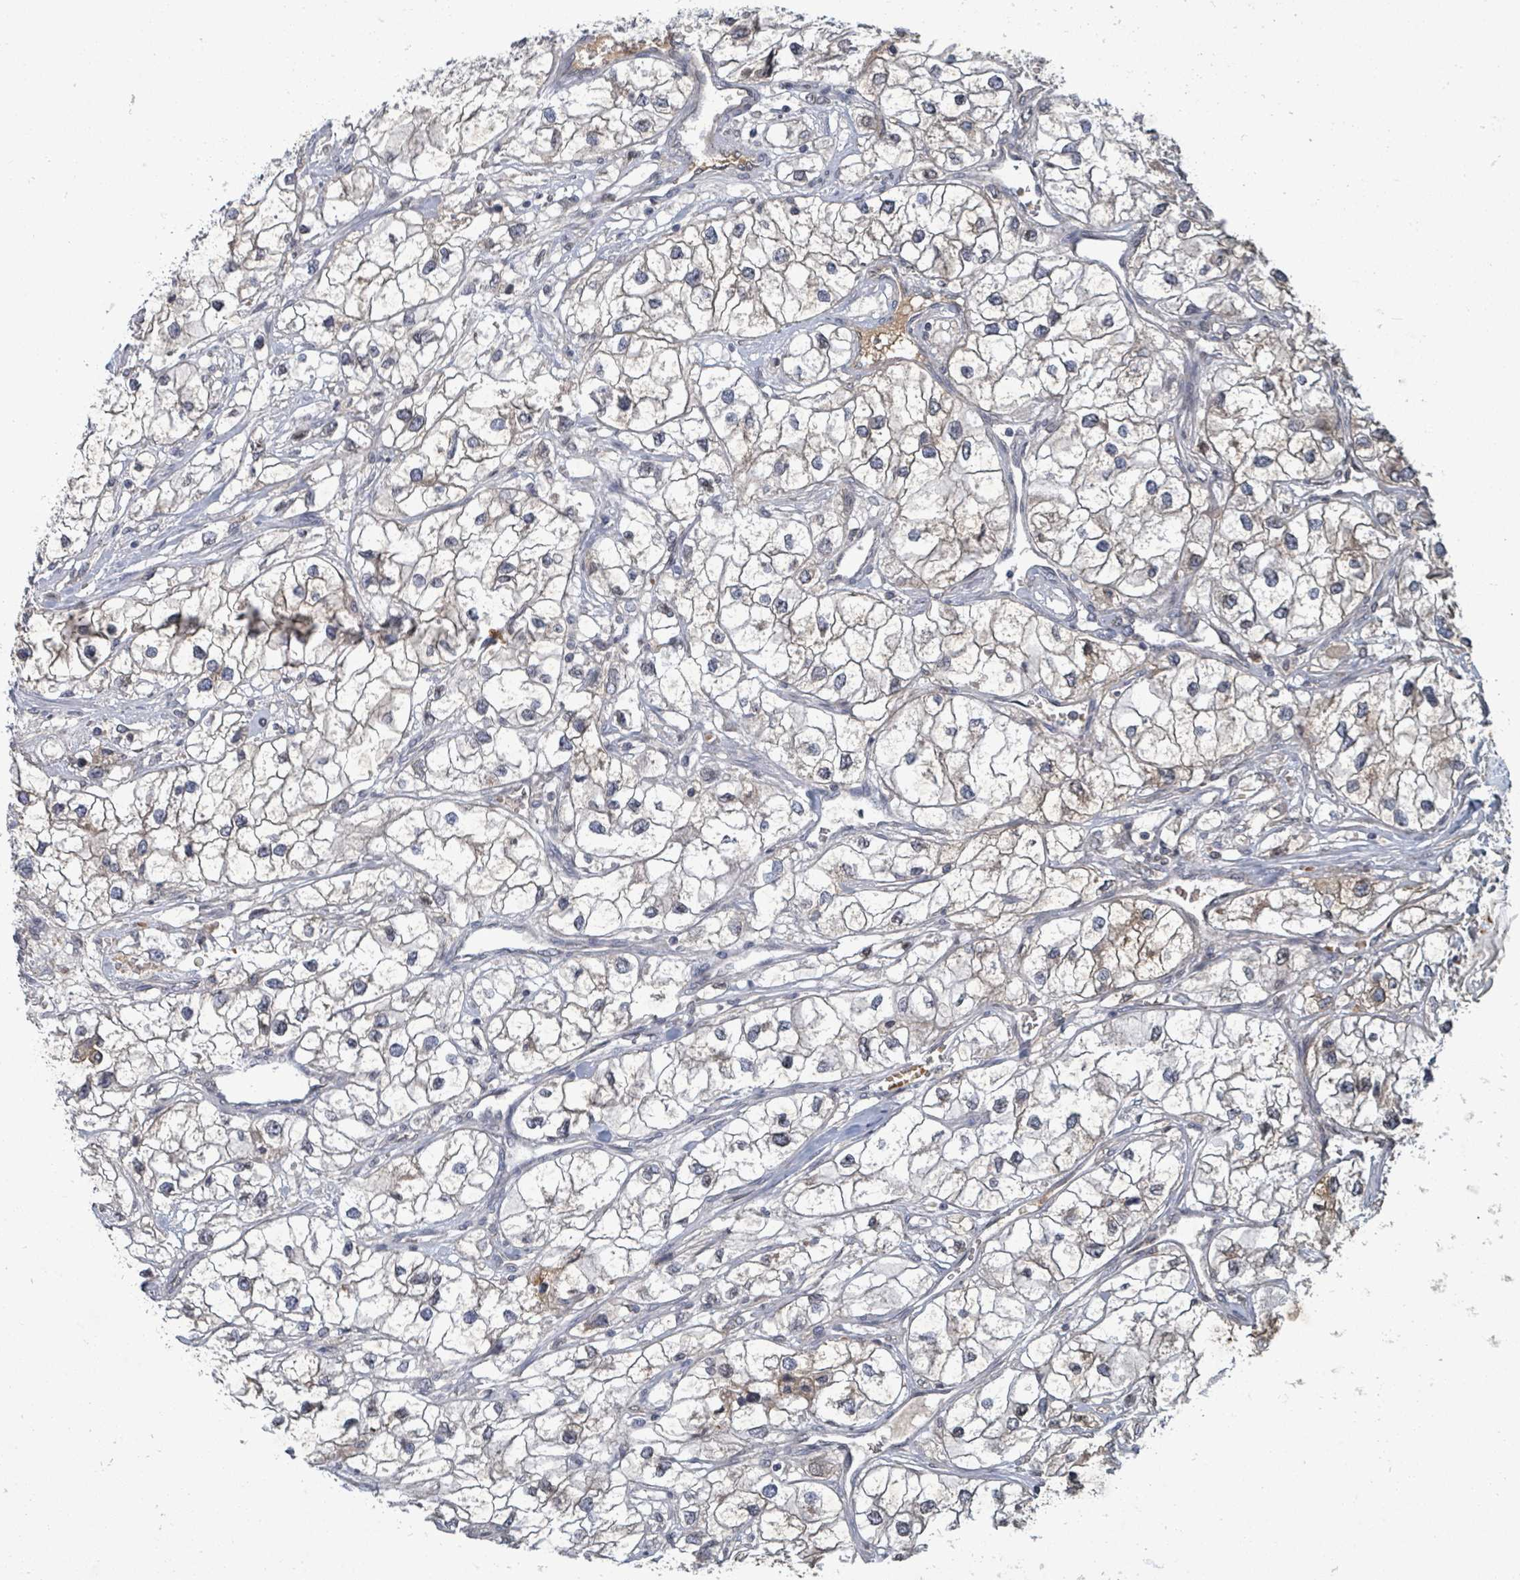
{"staining": {"intensity": "negative", "quantity": "none", "location": "none"}, "tissue": "renal cancer", "cell_type": "Tumor cells", "image_type": "cancer", "snomed": [{"axis": "morphology", "description": "Adenocarcinoma, NOS"}, {"axis": "topography", "description": "Kidney"}], "caption": "This photomicrograph is of renal cancer (adenocarcinoma) stained with immunohistochemistry to label a protein in brown with the nuclei are counter-stained blue. There is no positivity in tumor cells.", "gene": "GRM8", "patient": {"sex": "male", "age": 59}}